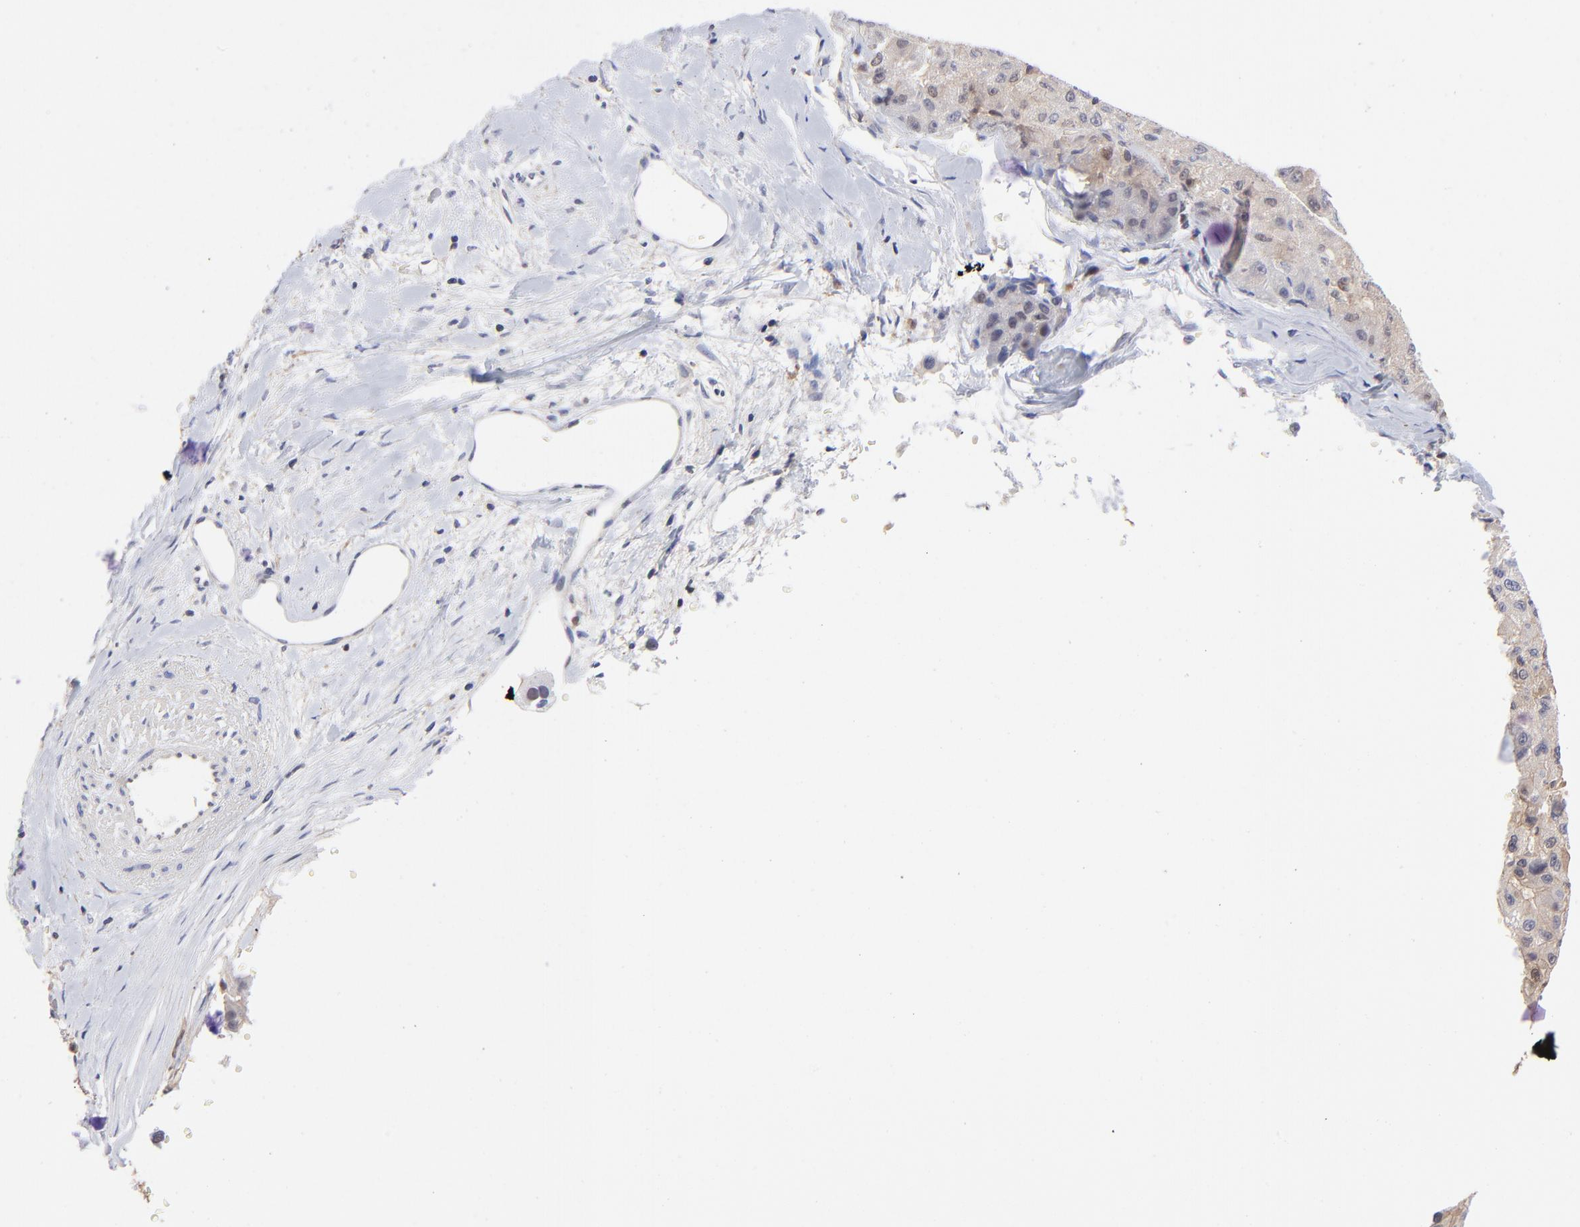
{"staining": {"intensity": "weak", "quantity": "25%-75%", "location": "cytoplasmic/membranous"}, "tissue": "liver cancer", "cell_type": "Tumor cells", "image_type": "cancer", "snomed": [{"axis": "morphology", "description": "Carcinoma, Hepatocellular, NOS"}, {"axis": "topography", "description": "Liver"}], "caption": "Immunohistochemistry (IHC) image of neoplastic tissue: human liver cancer (hepatocellular carcinoma) stained using IHC shows low levels of weak protein expression localized specifically in the cytoplasmic/membranous of tumor cells, appearing as a cytoplasmic/membranous brown color.", "gene": "DCTPP1", "patient": {"sex": "male", "age": 80}}